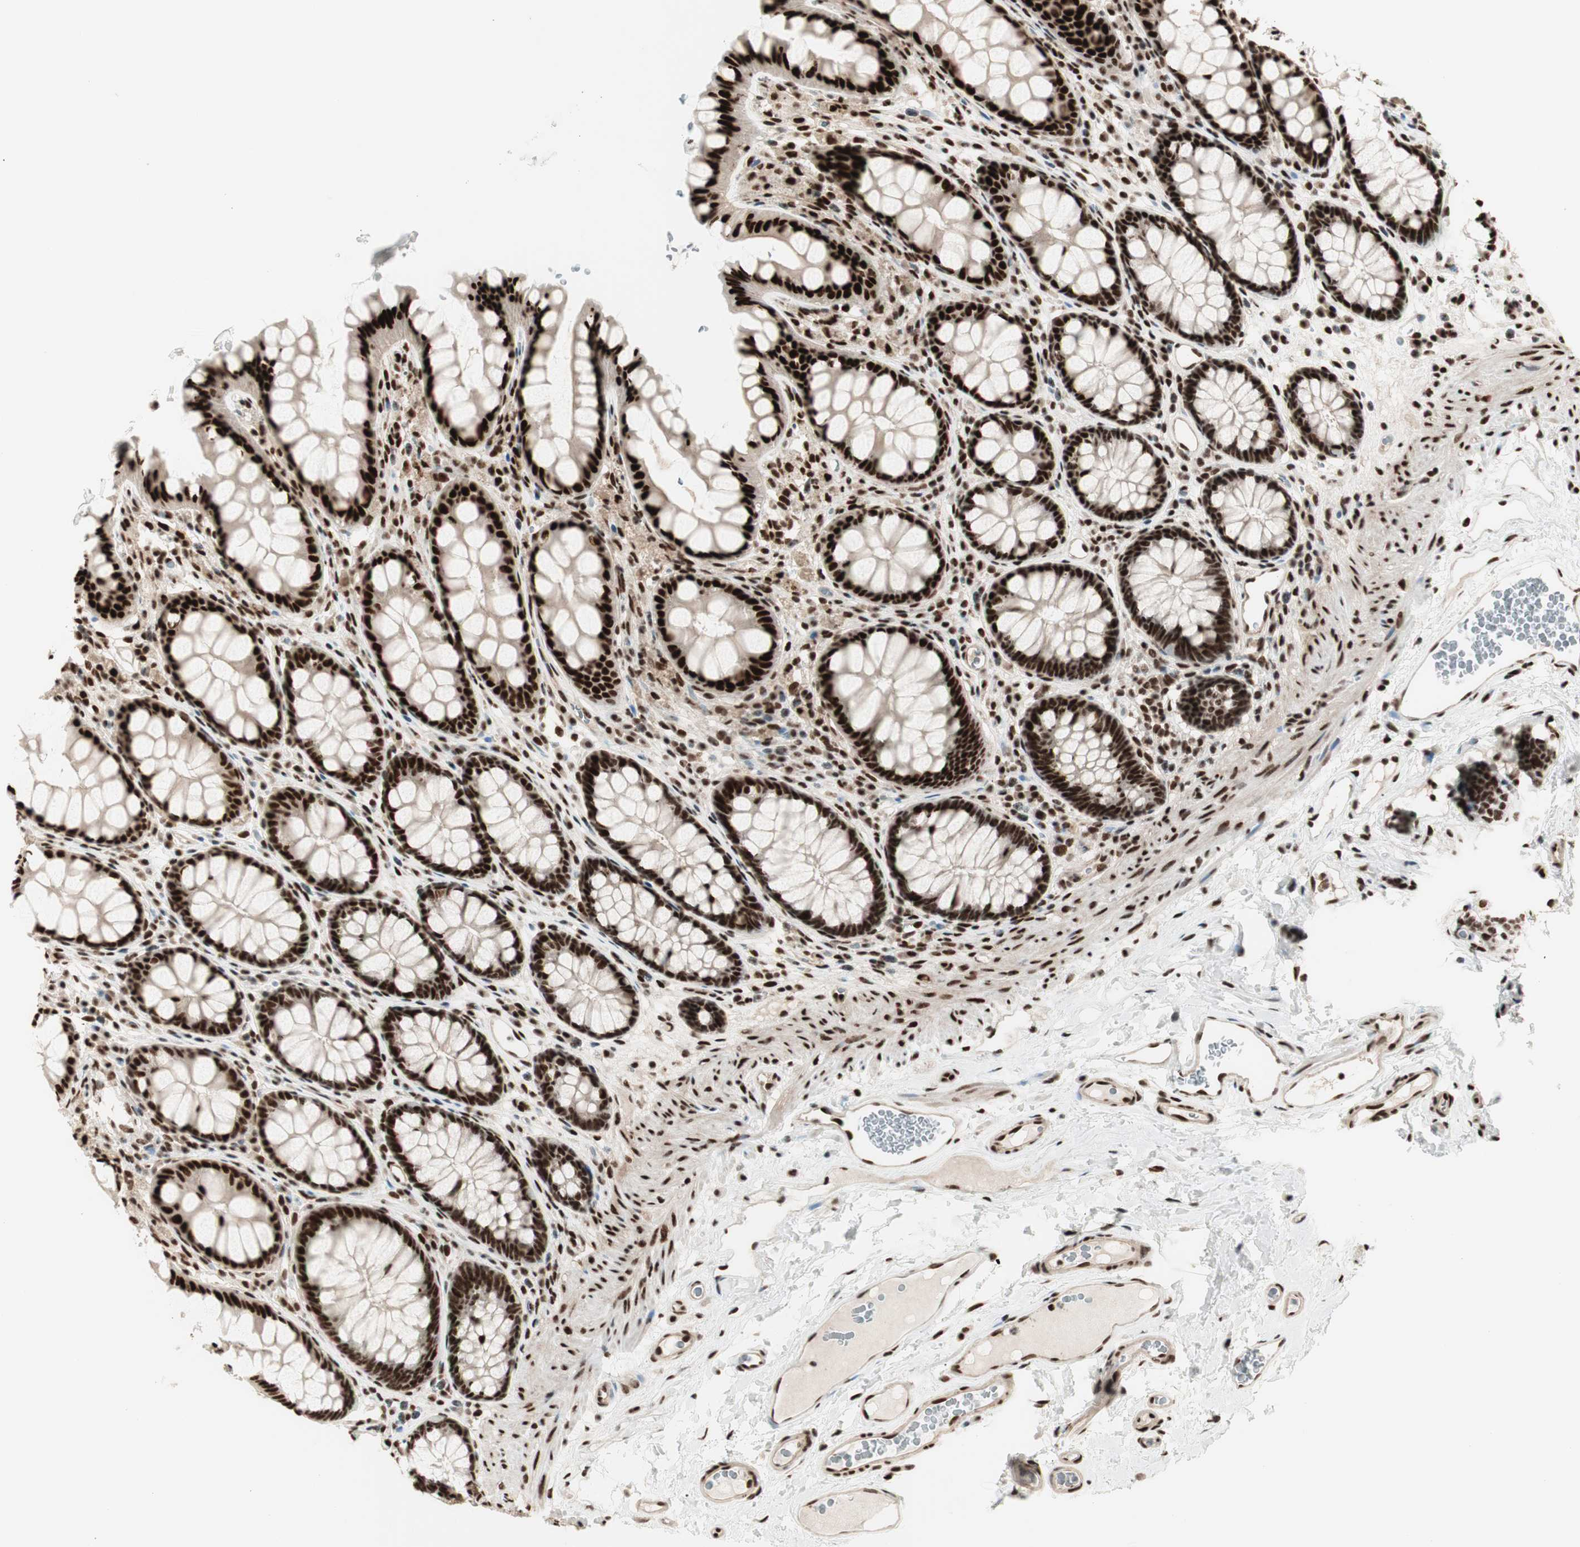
{"staining": {"intensity": "strong", "quantity": ">75%", "location": "nuclear"}, "tissue": "colon", "cell_type": "Endothelial cells", "image_type": "normal", "snomed": [{"axis": "morphology", "description": "Normal tissue, NOS"}, {"axis": "topography", "description": "Colon"}], "caption": "Immunohistochemistry of unremarkable human colon exhibits high levels of strong nuclear positivity in approximately >75% of endothelial cells.", "gene": "HEXIM1", "patient": {"sex": "female", "age": 55}}